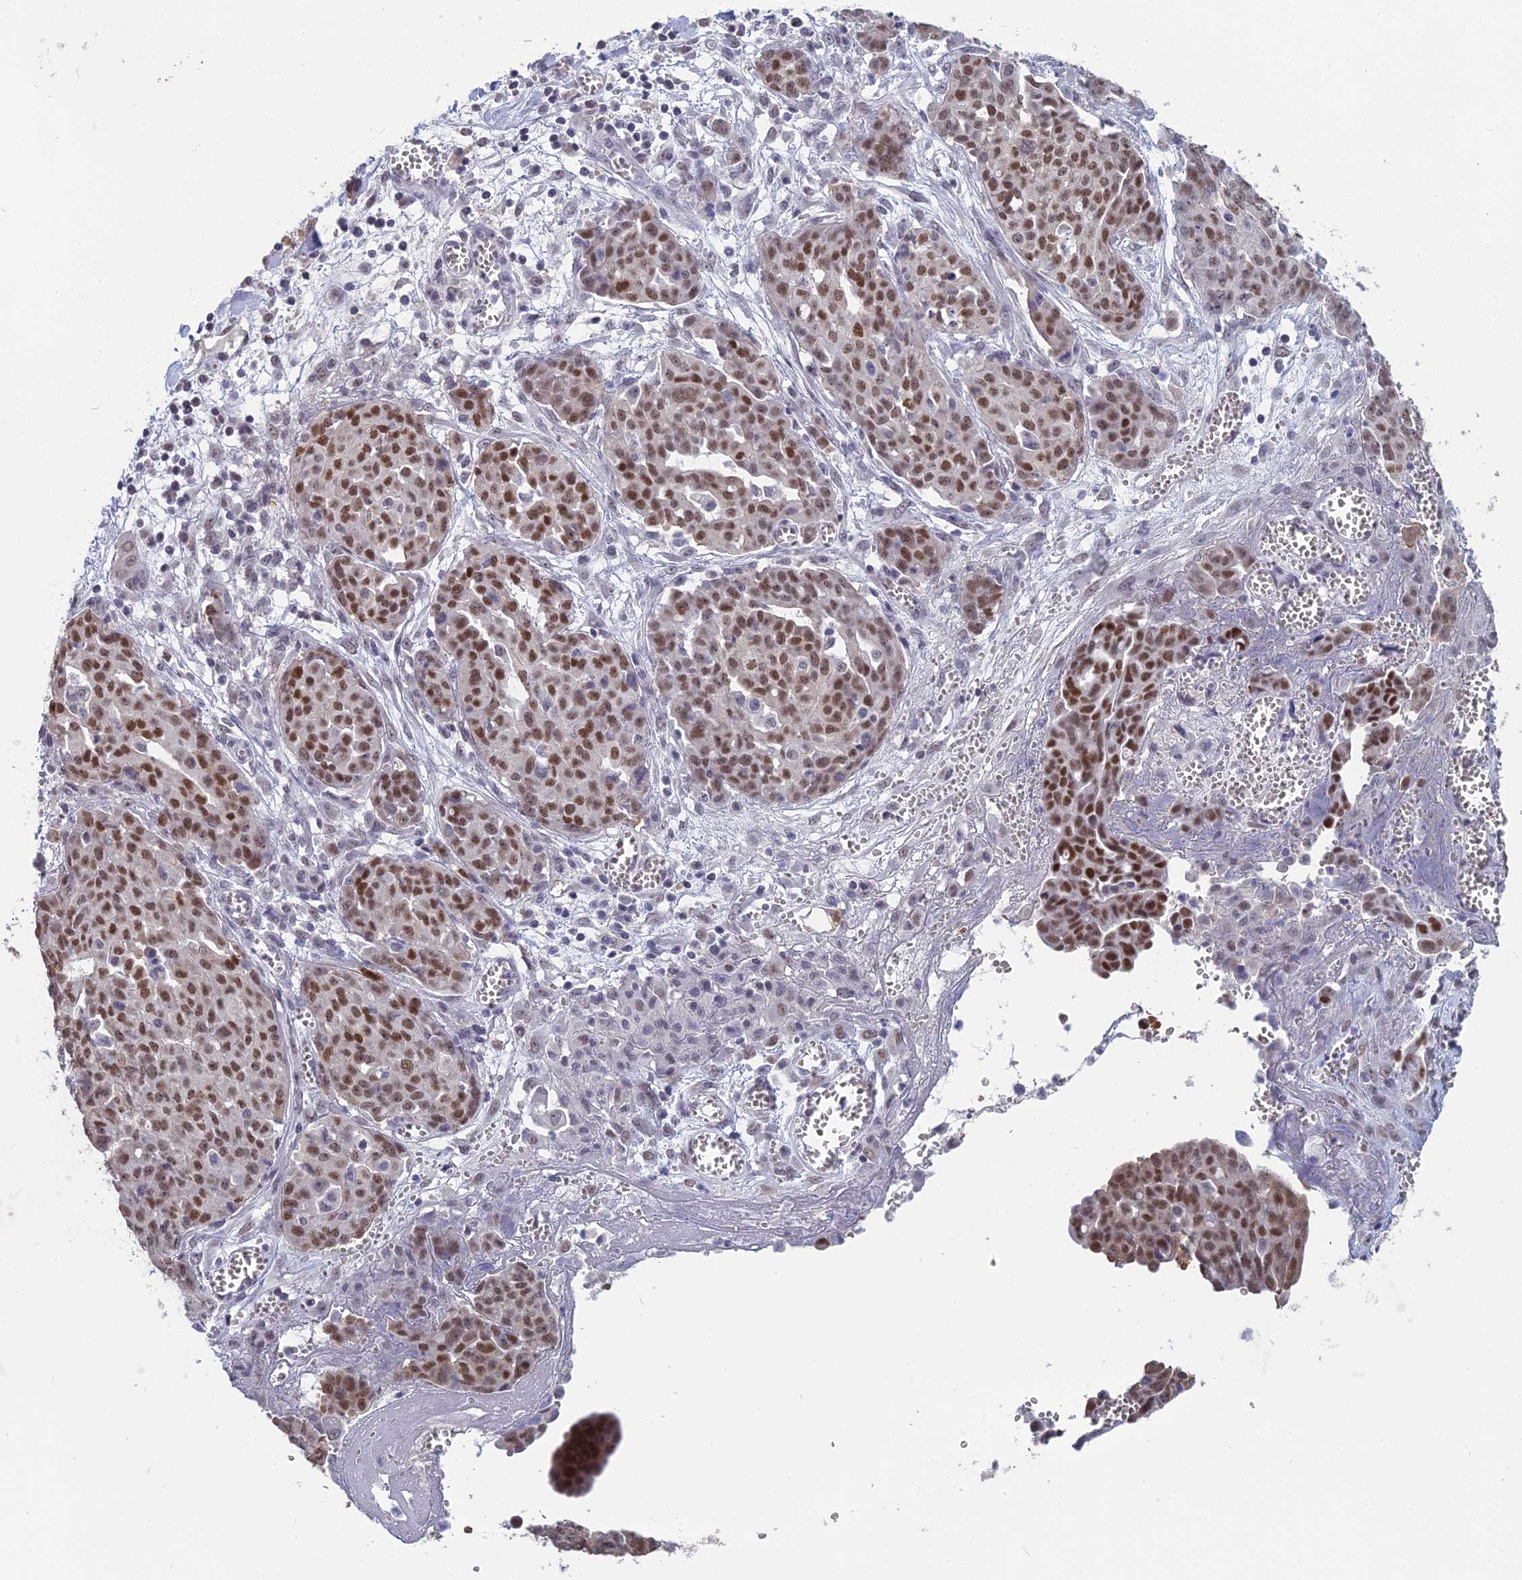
{"staining": {"intensity": "moderate", "quantity": ">75%", "location": "nuclear"}, "tissue": "ovarian cancer", "cell_type": "Tumor cells", "image_type": "cancer", "snomed": [{"axis": "morphology", "description": "Cystadenocarcinoma, serous, NOS"}, {"axis": "topography", "description": "Soft tissue"}, {"axis": "topography", "description": "Ovary"}], "caption": "Moderate nuclear expression for a protein is present in approximately >75% of tumor cells of ovarian serous cystadenocarcinoma using immunohistochemistry.", "gene": "MT-CO3", "patient": {"sex": "female", "age": 57}}